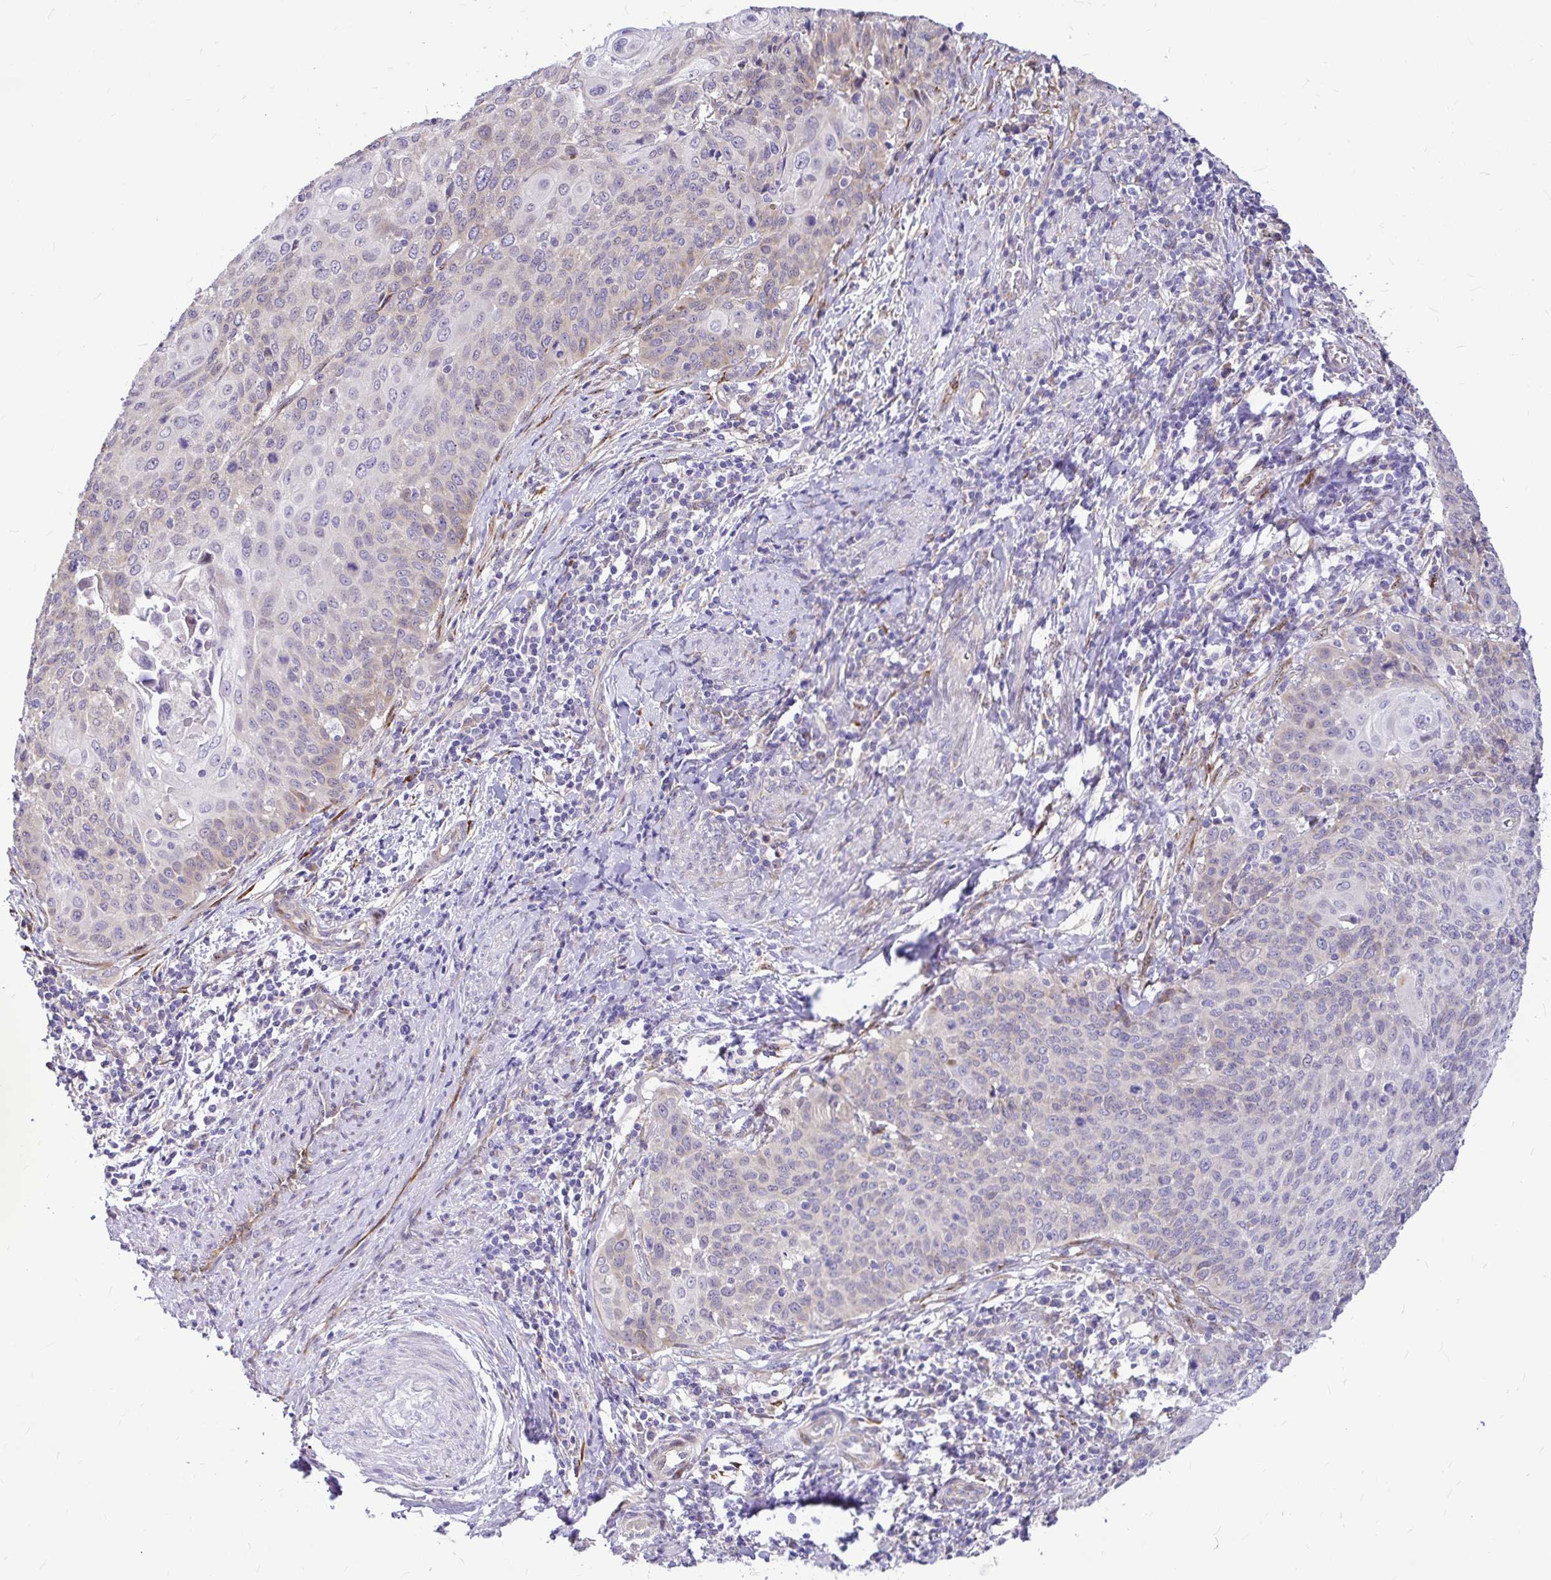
{"staining": {"intensity": "negative", "quantity": "none", "location": "none"}, "tissue": "cervical cancer", "cell_type": "Tumor cells", "image_type": "cancer", "snomed": [{"axis": "morphology", "description": "Squamous cell carcinoma, NOS"}, {"axis": "topography", "description": "Cervix"}], "caption": "Immunohistochemical staining of squamous cell carcinoma (cervical) demonstrates no significant positivity in tumor cells.", "gene": "GABBR2", "patient": {"sex": "female", "age": 65}}